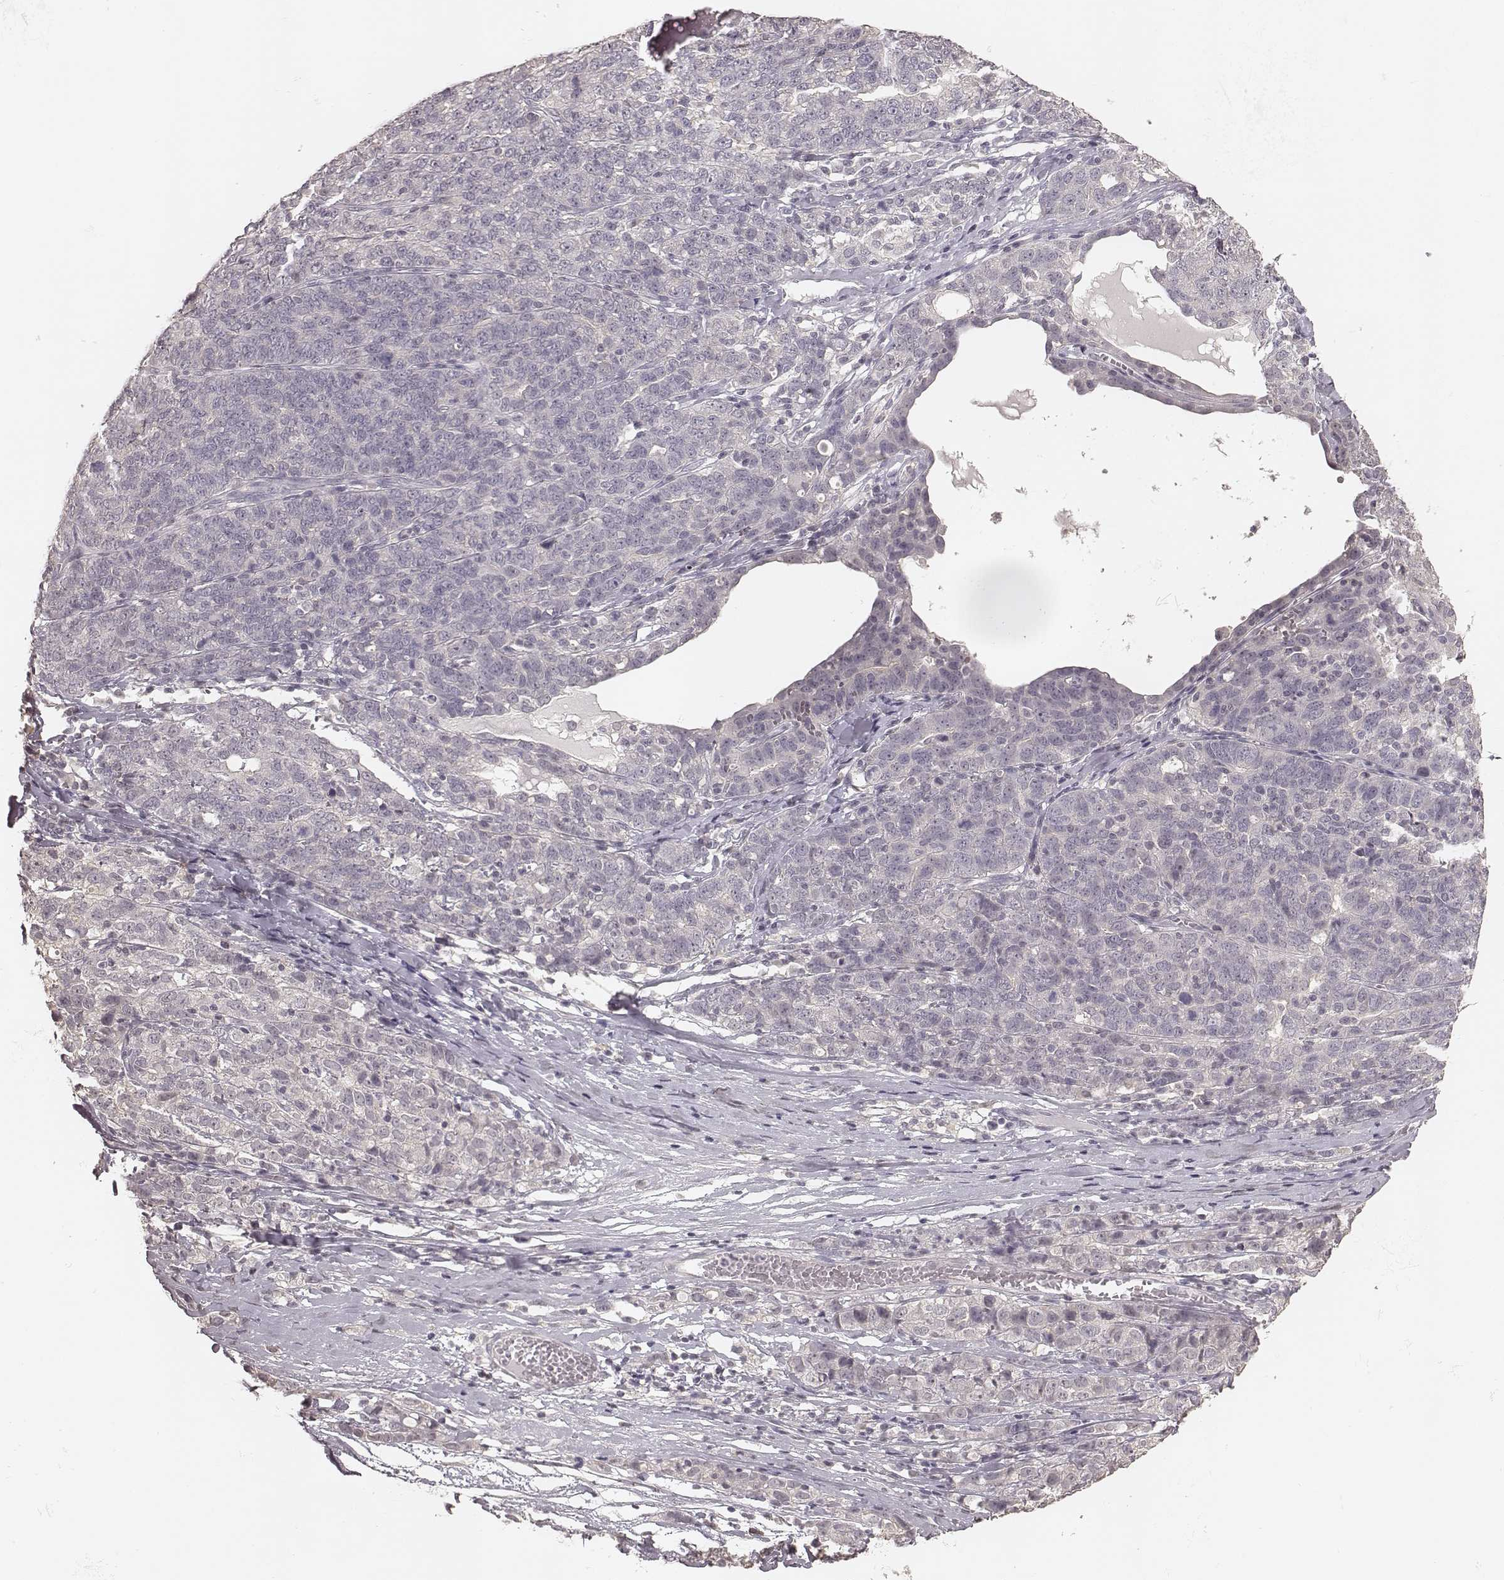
{"staining": {"intensity": "negative", "quantity": "none", "location": "none"}, "tissue": "ovarian cancer", "cell_type": "Tumor cells", "image_type": "cancer", "snomed": [{"axis": "morphology", "description": "Cystadenocarcinoma, serous, NOS"}, {"axis": "topography", "description": "Ovary"}], "caption": "Ovarian cancer (serous cystadenocarcinoma) stained for a protein using immunohistochemistry (IHC) shows no expression tumor cells.", "gene": "LY6K", "patient": {"sex": "female", "age": 71}}